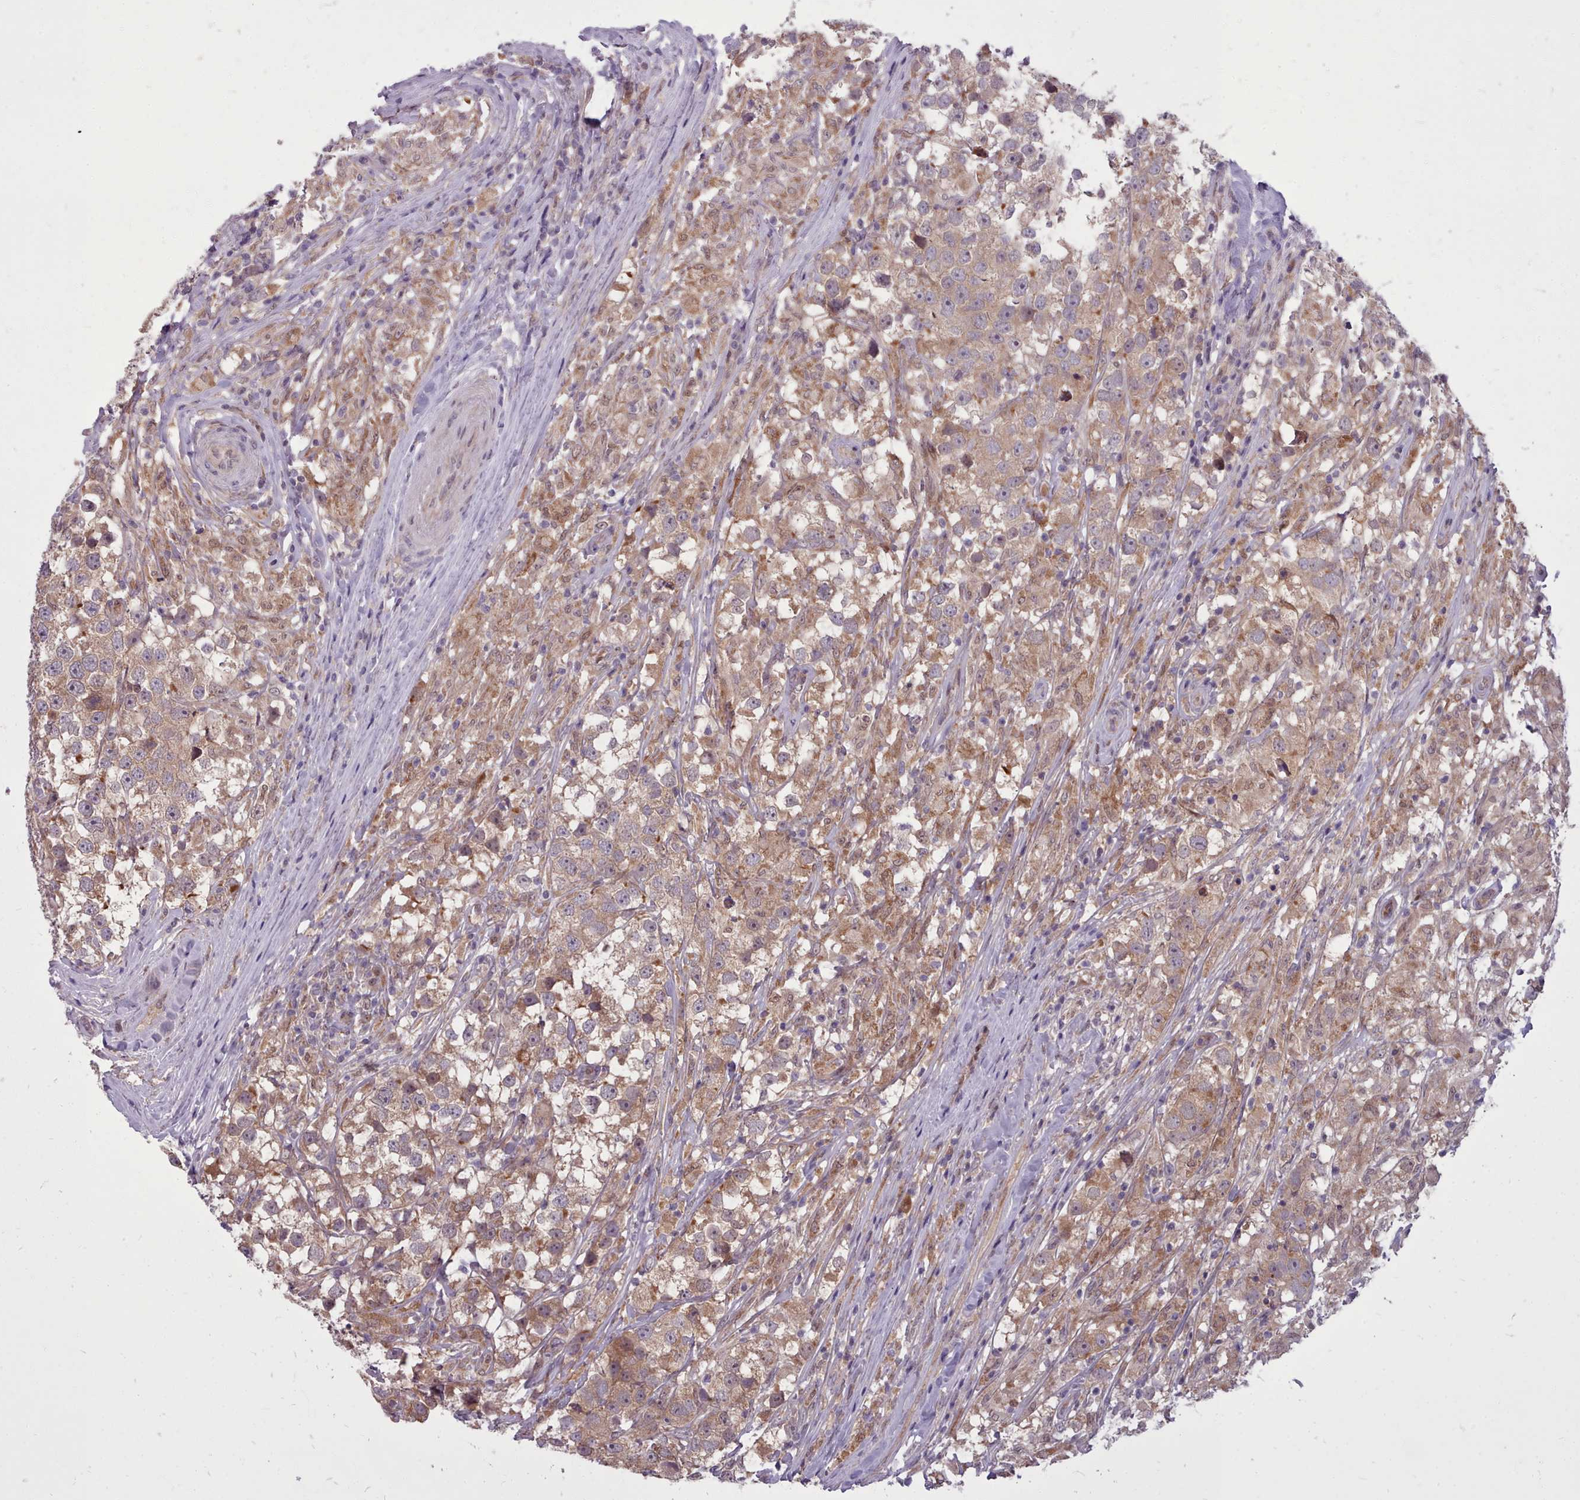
{"staining": {"intensity": "weak", "quantity": ">75%", "location": "cytoplasmic/membranous"}, "tissue": "testis cancer", "cell_type": "Tumor cells", "image_type": "cancer", "snomed": [{"axis": "morphology", "description": "Seminoma, NOS"}, {"axis": "topography", "description": "Testis"}], "caption": "Immunohistochemistry (IHC) photomicrograph of neoplastic tissue: human testis seminoma stained using immunohistochemistry reveals low levels of weak protein expression localized specifically in the cytoplasmic/membranous of tumor cells, appearing as a cytoplasmic/membranous brown color.", "gene": "AHCY", "patient": {"sex": "male", "age": 46}}